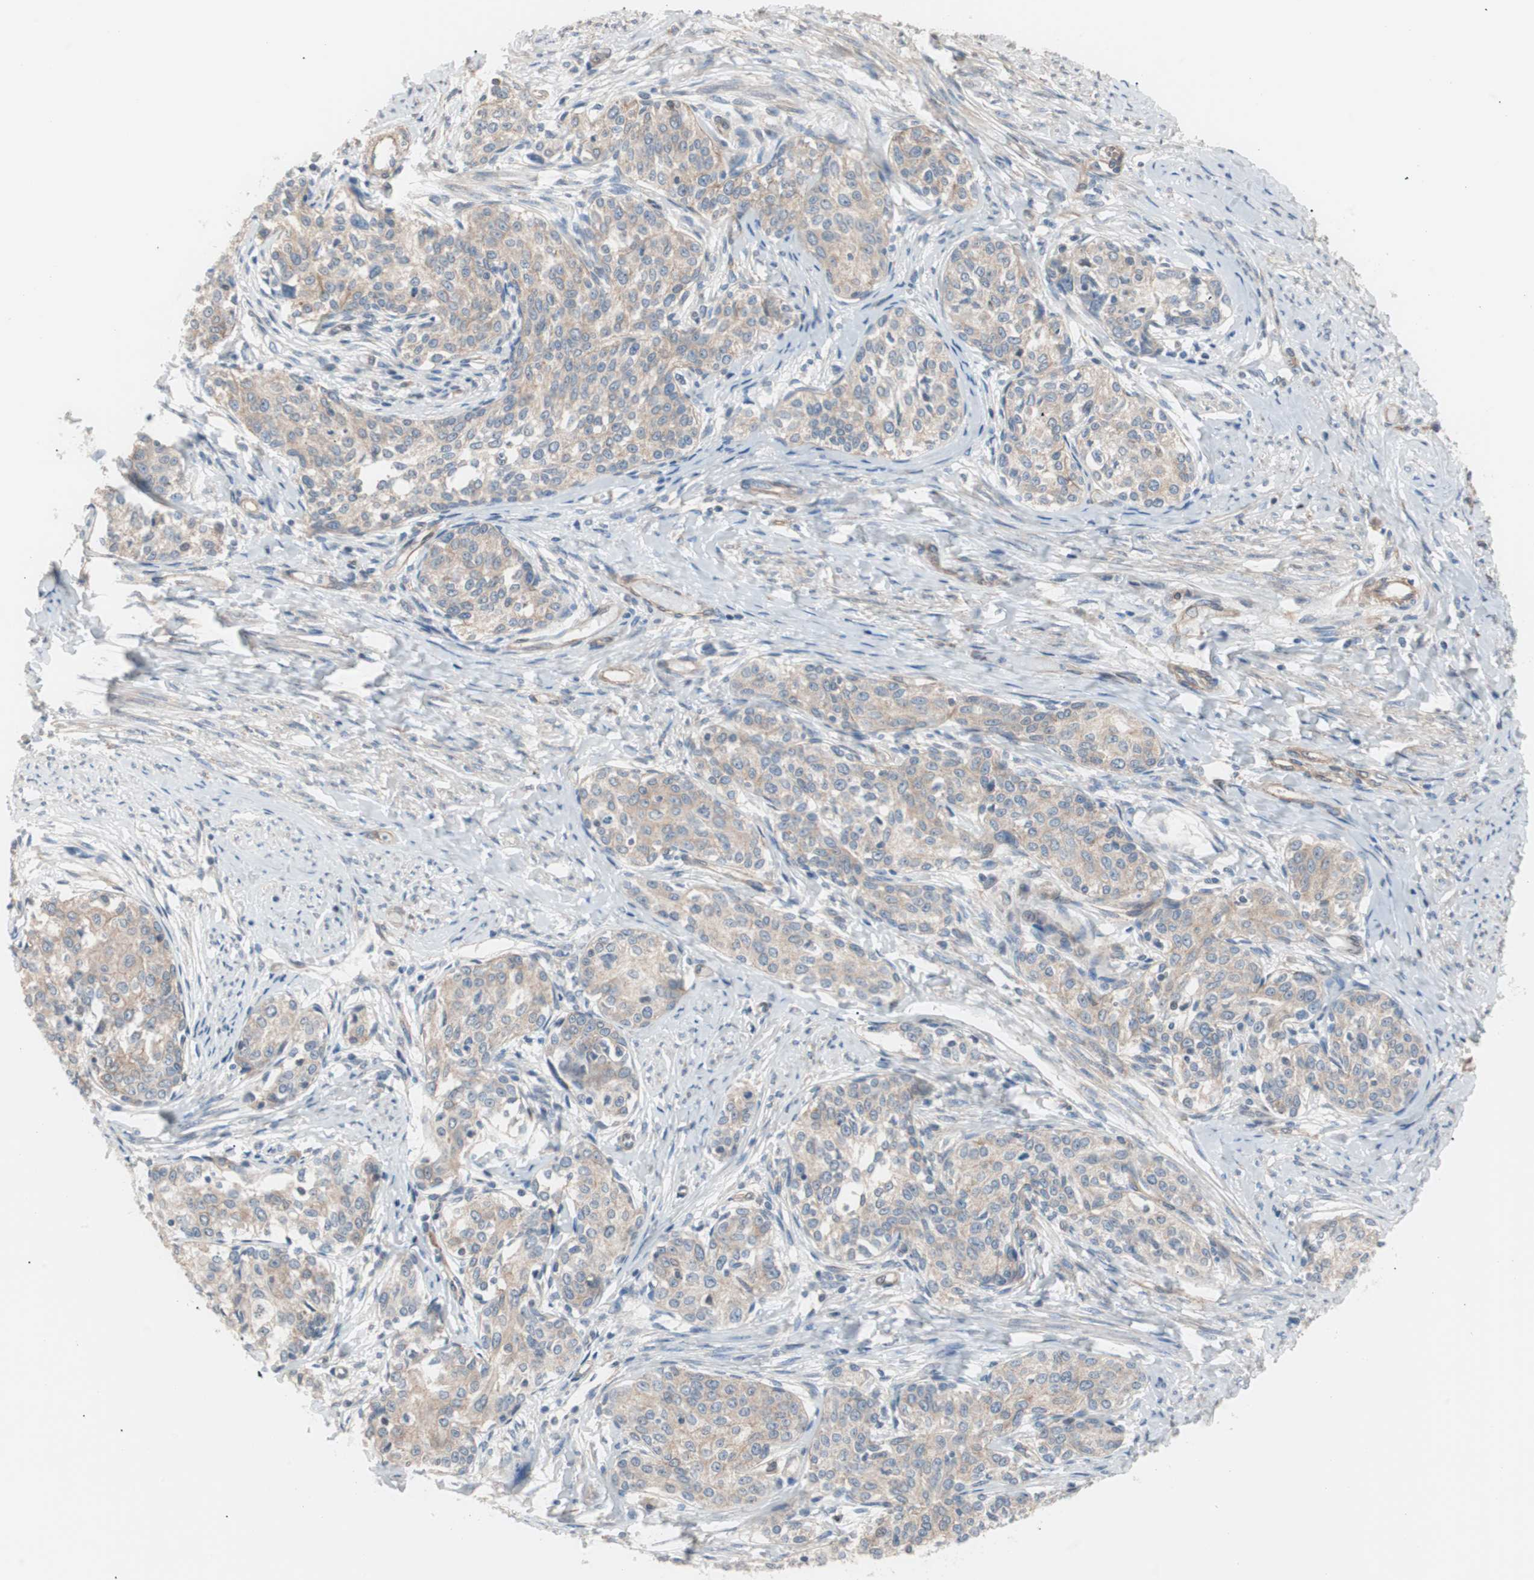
{"staining": {"intensity": "weak", "quantity": "25%-75%", "location": "cytoplasmic/membranous"}, "tissue": "cervical cancer", "cell_type": "Tumor cells", "image_type": "cancer", "snomed": [{"axis": "morphology", "description": "Squamous cell carcinoma, NOS"}, {"axis": "morphology", "description": "Adenocarcinoma, NOS"}, {"axis": "topography", "description": "Cervix"}], "caption": "The histopathology image reveals a brown stain indicating the presence of a protein in the cytoplasmic/membranous of tumor cells in cervical cancer. The protein of interest is stained brown, and the nuclei are stained in blue (DAB IHC with brightfield microscopy, high magnification).", "gene": "SMG1", "patient": {"sex": "female", "age": 52}}